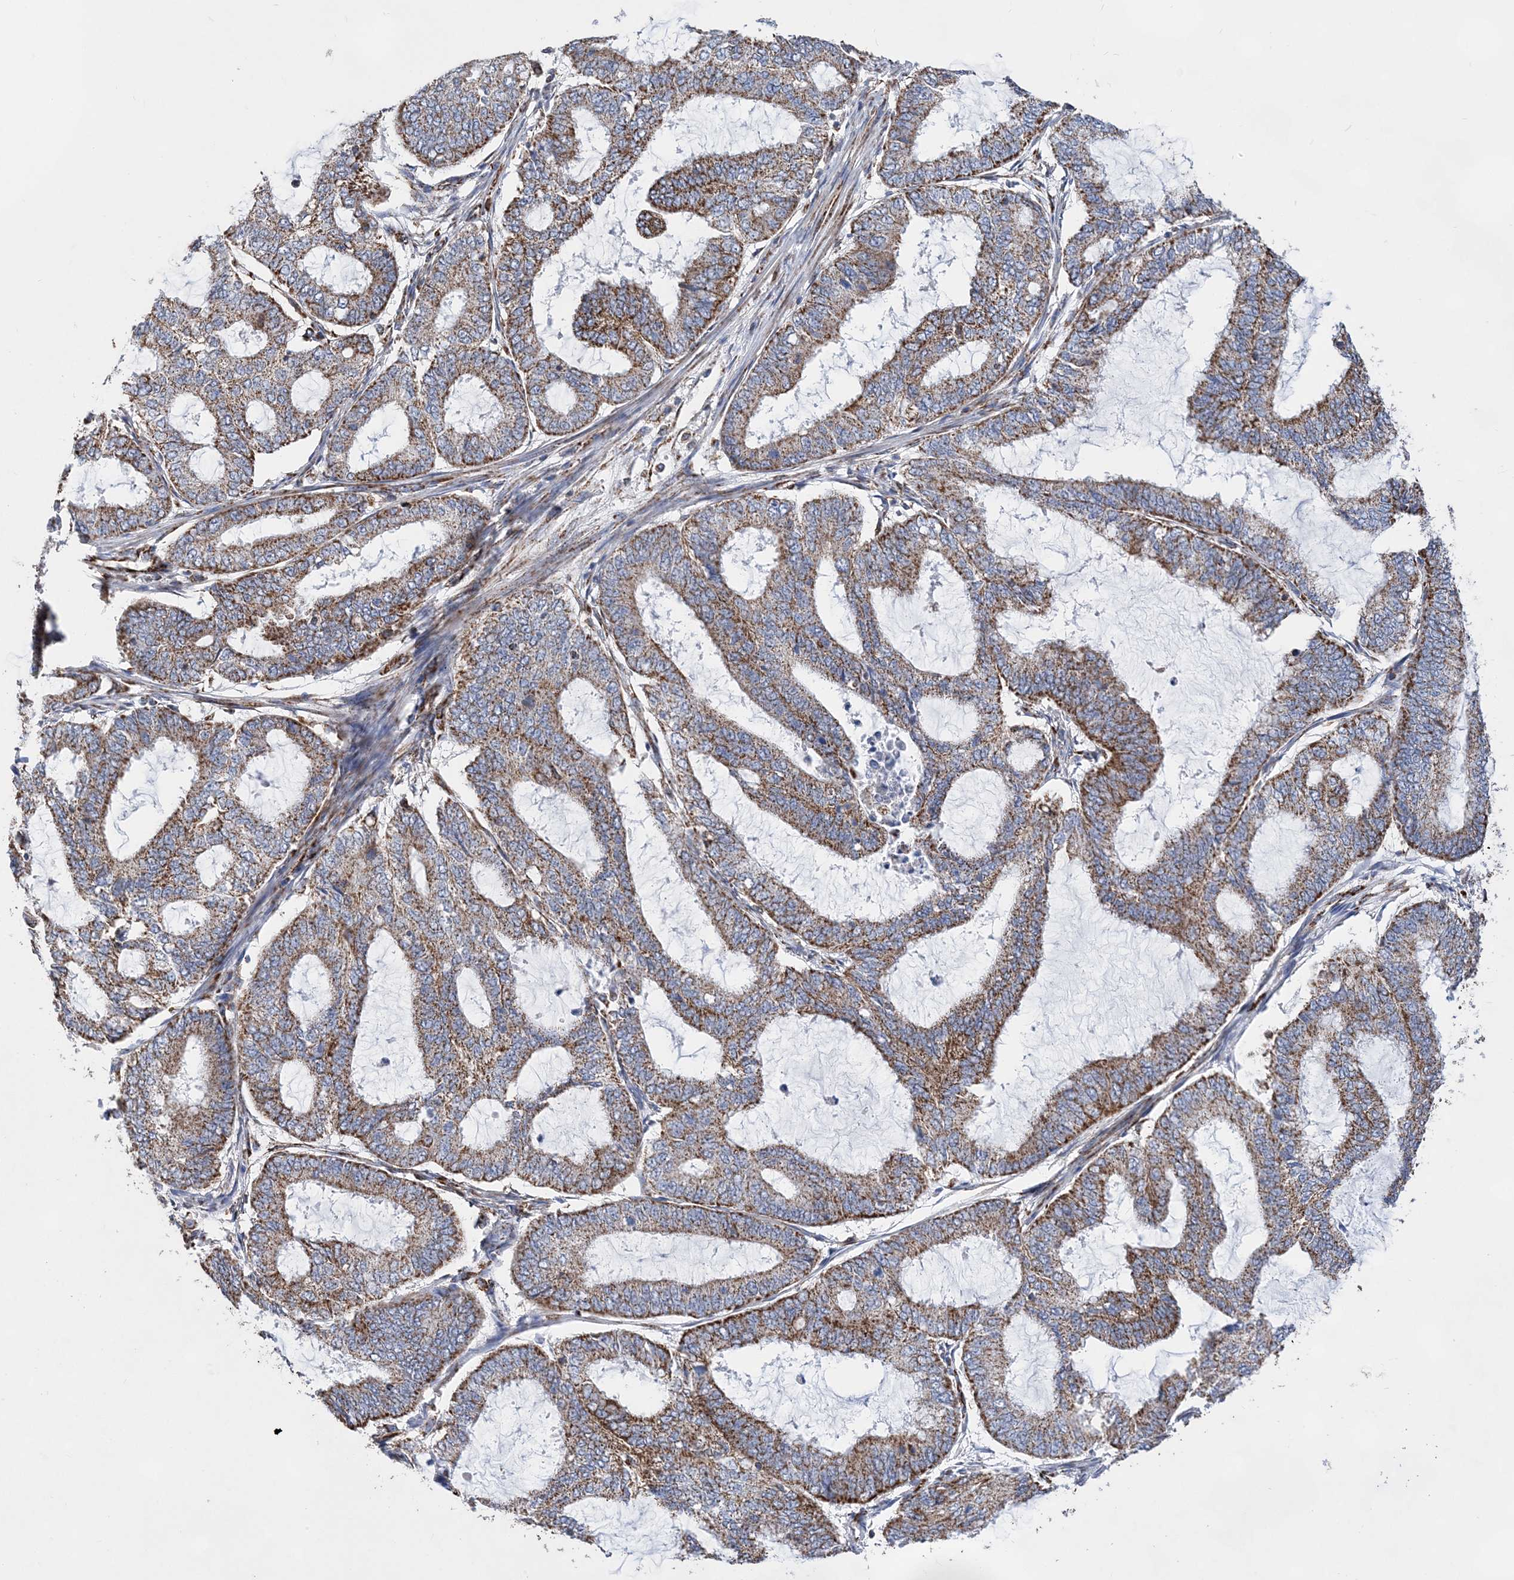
{"staining": {"intensity": "moderate", "quantity": ">75%", "location": "cytoplasmic/membranous"}, "tissue": "endometrial cancer", "cell_type": "Tumor cells", "image_type": "cancer", "snomed": [{"axis": "morphology", "description": "Adenocarcinoma, NOS"}, {"axis": "topography", "description": "Endometrium"}], "caption": "Endometrial cancer was stained to show a protein in brown. There is medium levels of moderate cytoplasmic/membranous positivity in approximately >75% of tumor cells.", "gene": "ACOT9", "patient": {"sex": "female", "age": 51}}